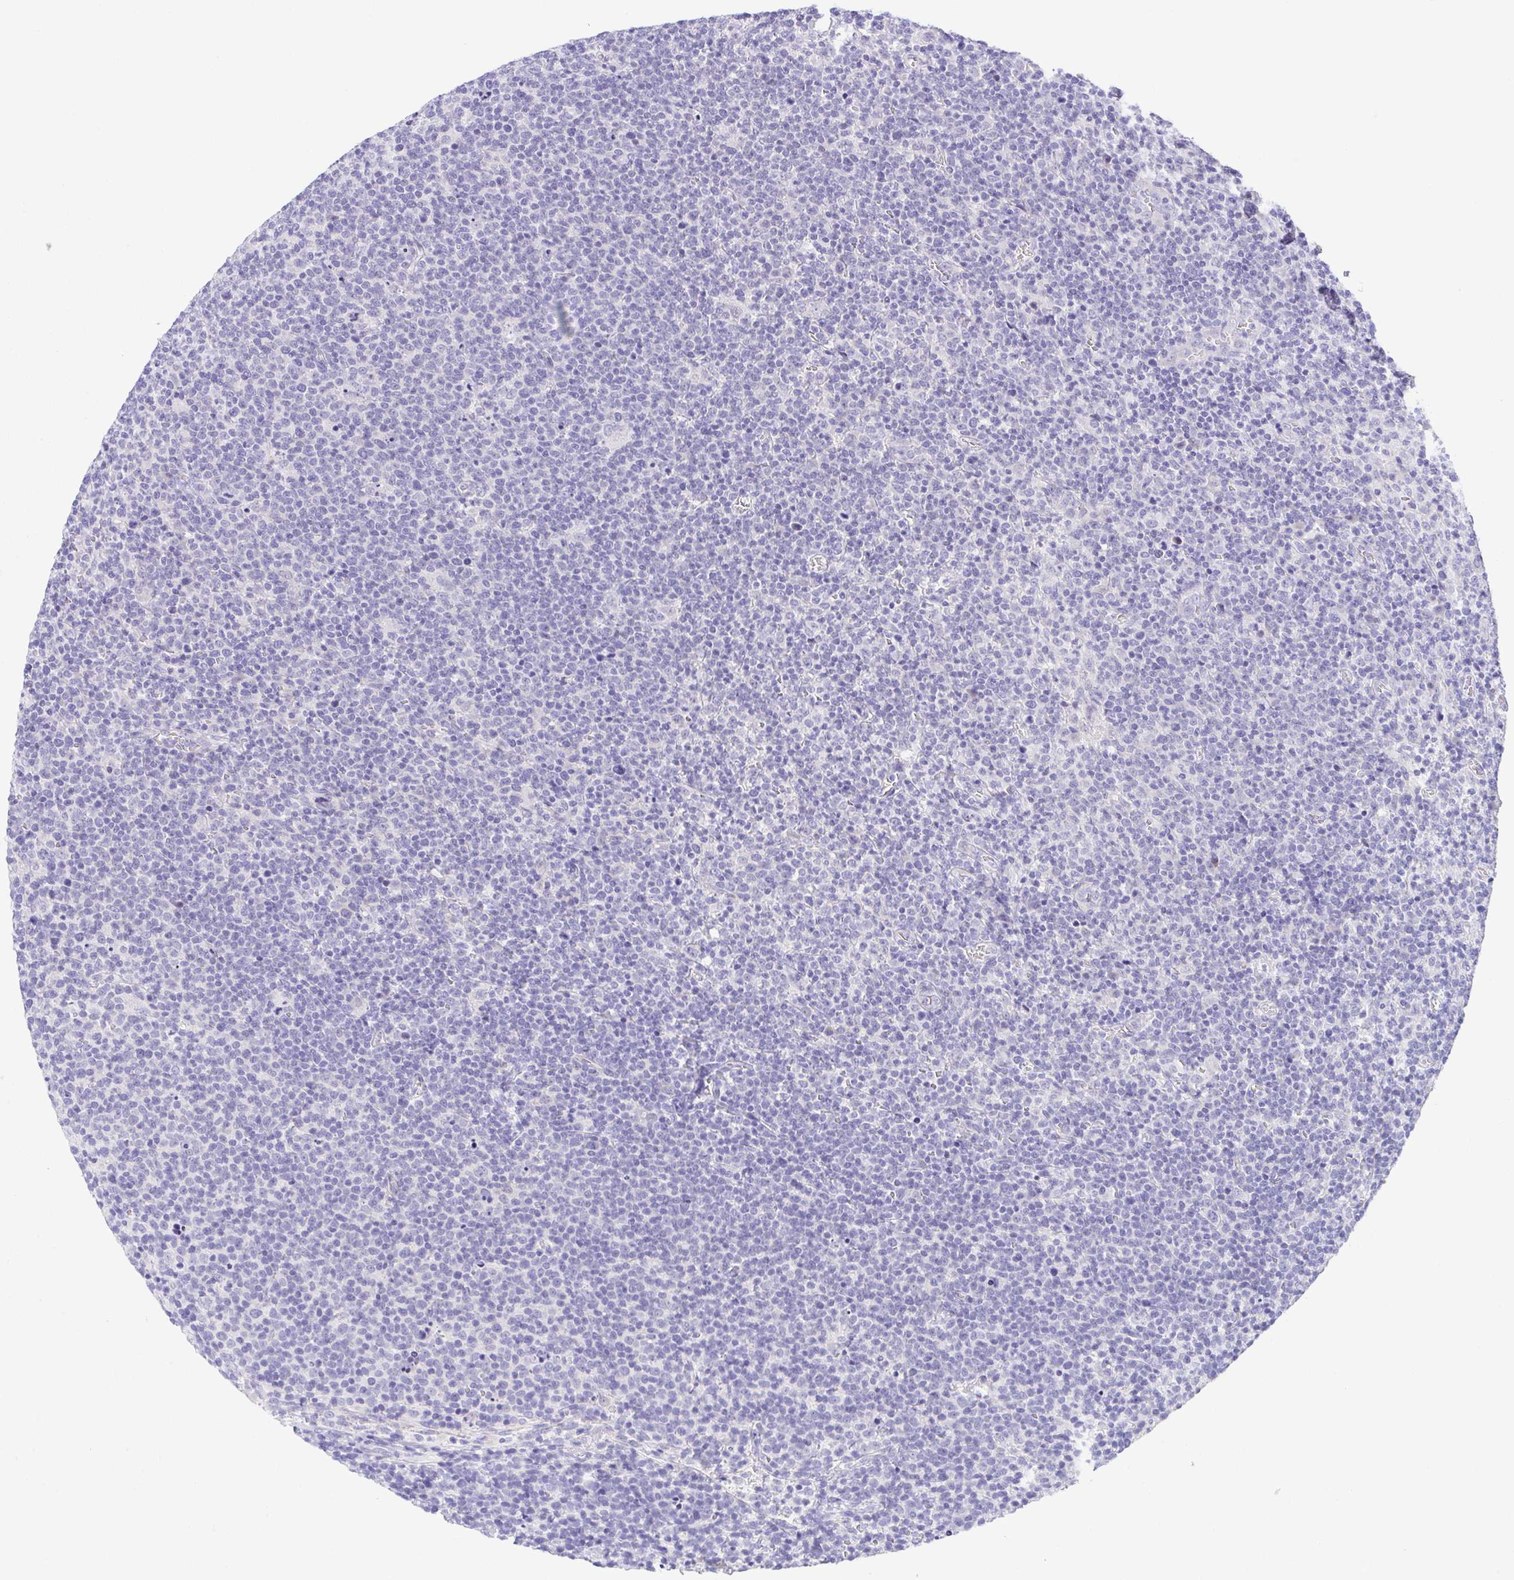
{"staining": {"intensity": "negative", "quantity": "none", "location": "none"}, "tissue": "lymphoma", "cell_type": "Tumor cells", "image_type": "cancer", "snomed": [{"axis": "morphology", "description": "Malignant lymphoma, non-Hodgkin's type, High grade"}, {"axis": "topography", "description": "Lymph node"}], "caption": "Human high-grade malignant lymphoma, non-Hodgkin's type stained for a protein using IHC demonstrates no positivity in tumor cells.", "gene": "LUZP4", "patient": {"sex": "male", "age": 61}}